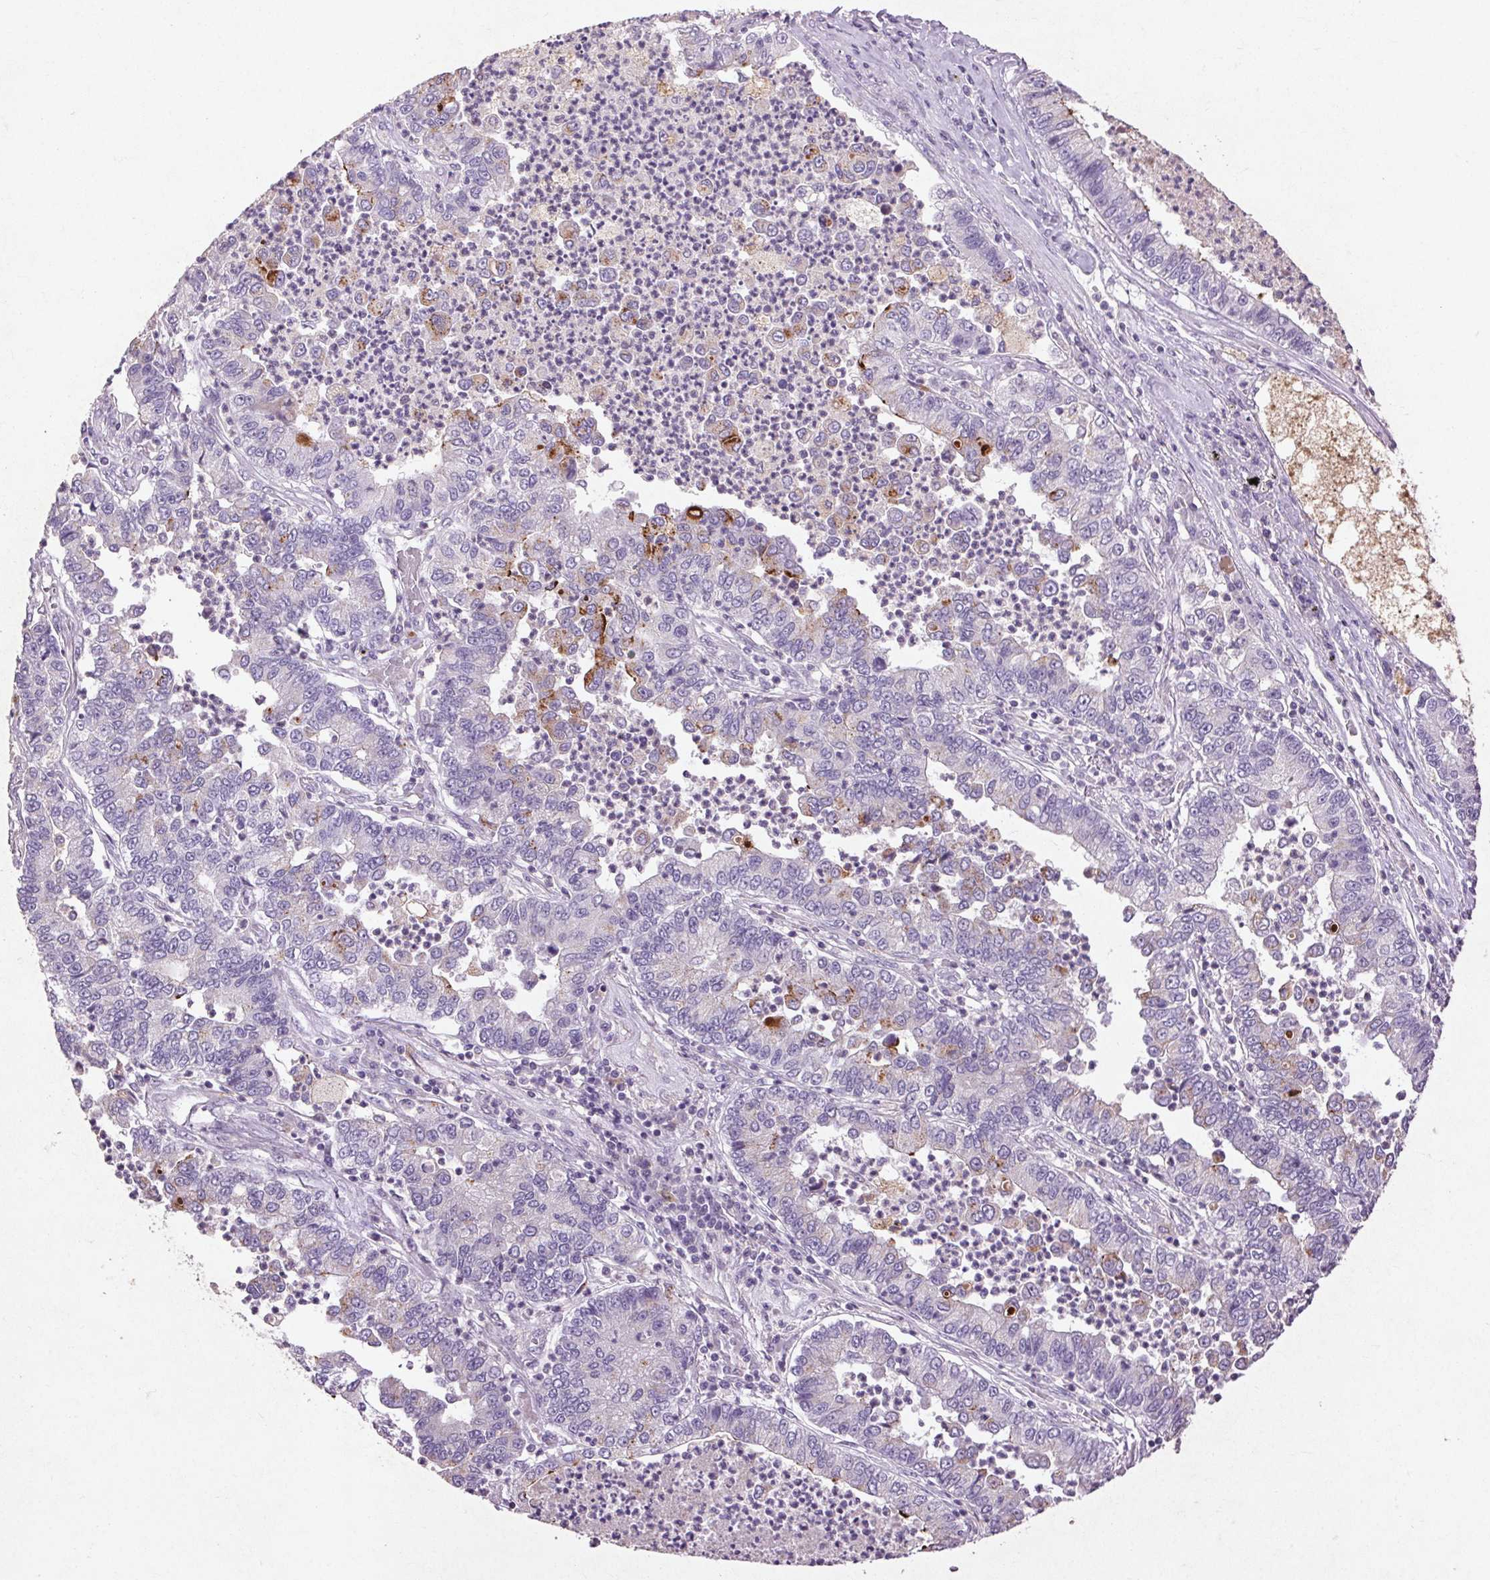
{"staining": {"intensity": "moderate", "quantity": "<25%", "location": "cytoplasmic/membranous"}, "tissue": "lung cancer", "cell_type": "Tumor cells", "image_type": "cancer", "snomed": [{"axis": "morphology", "description": "Adenocarcinoma, NOS"}, {"axis": "topography", "description": "Lung"}], "caption": "Moderate cytoplasmic/membranous expression is present in approximately <25% of tumor cells in lung adenocarcinoma.", "gene": "FNDC7", "patient": {"sex": "female", "age": 57}}